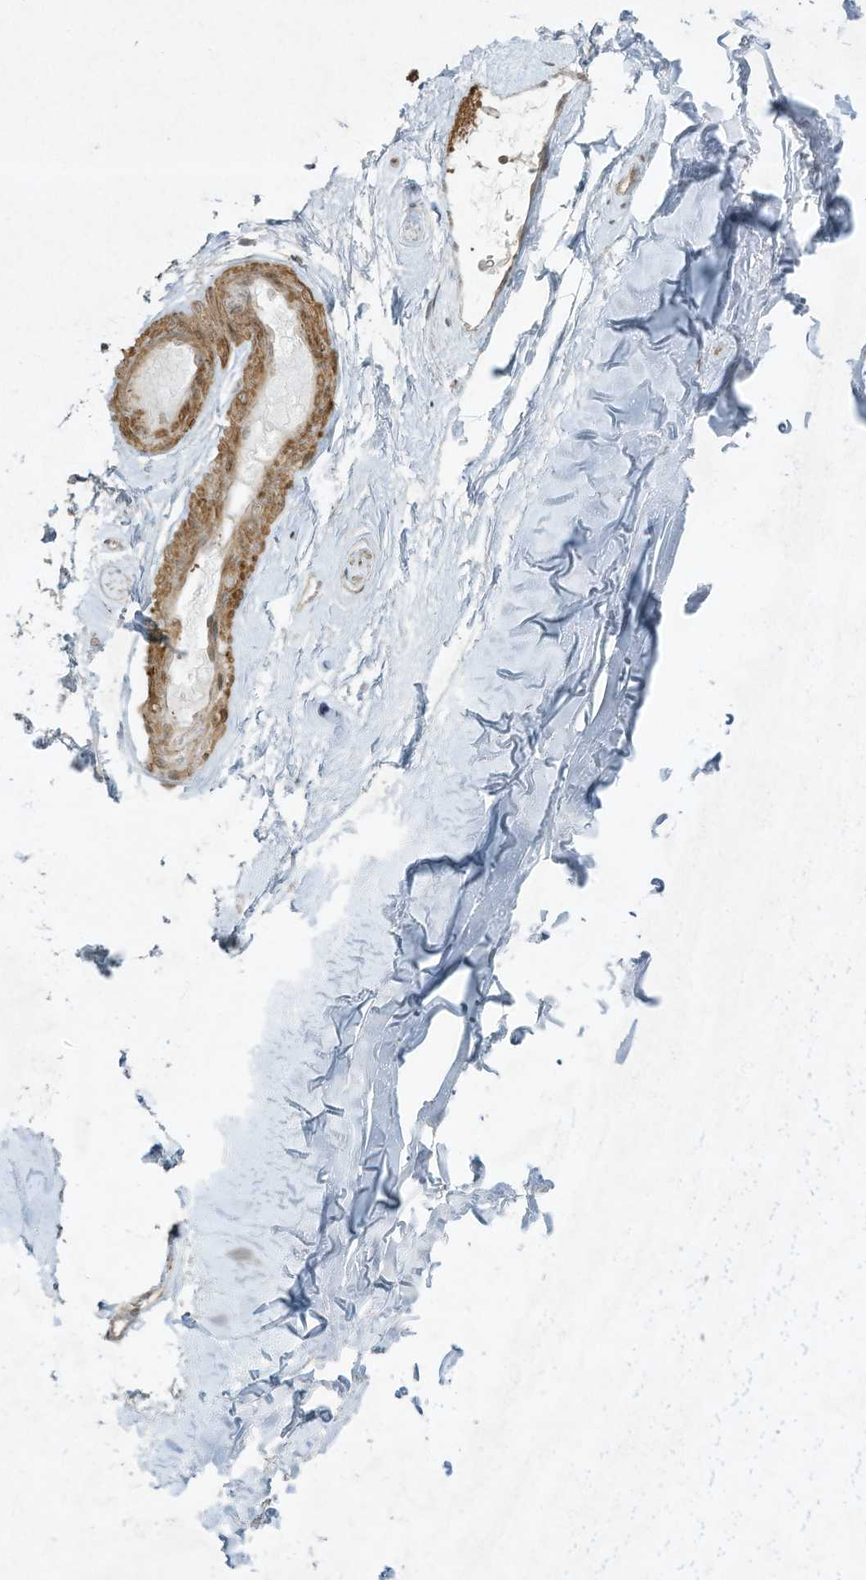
{"staining": {"intensity": "negative", "quantity": "none", "location": "none"}, "tissue": "adipose tissue", "cell_type": "Adipocytes", "image_type": "normal", "snomed": [{"axis": "morphology", "description": "Normal tissue, NOS"}, {"axis": "morphology", "description": "Basal cell carcinoma"}, {"axis": "topography", "description": "Skin"}], "caption": "Immunohistochemistry image of unremarkable adipose tissue: human adipose tissue stained with DAB (3,3'-diaminobenzidine) displays no significant protein positivity in adipocytes. (DAB IHC visualized using brightfield microscopy, high magnification).", "gene": "ZNF263", "patient": {"sex": "female", "age": 89}}